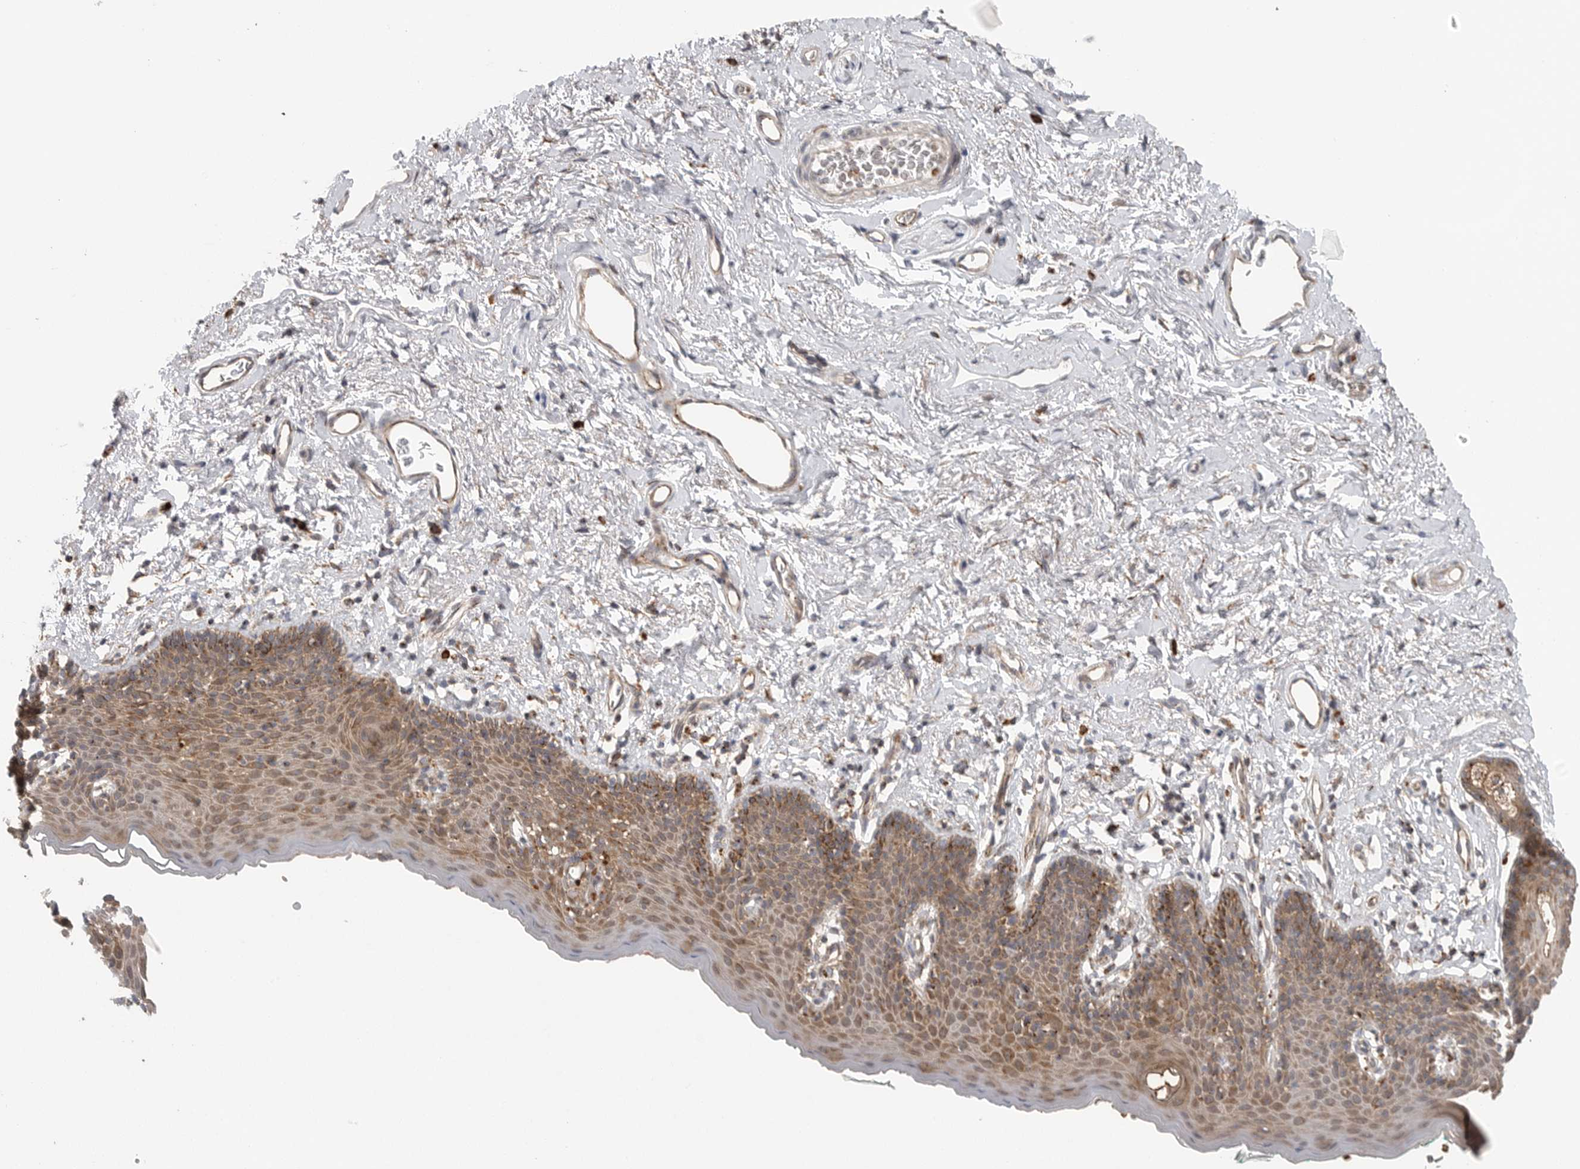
{"staining": {"intensity": "moderate", "quantity": ">75%", "location": "cytoplasmic/membranous"}, "tissue": "skin", "cell_type": "Epidermal cells", "image_type": "normal", "snomed": [{"axis": "morphology", "description": "Normal tissue, NOS"}, {"axis": "topography", "description": "Vulva"}], "caption": "Immunohistochemical staining of normal skin exhibits >75% levels of moderate cytoplasmic/membranous protein expression in approximately >75% of epidermal cells.", "gene": "GALNS", "patient": {"sex": "female", "age": 66}}